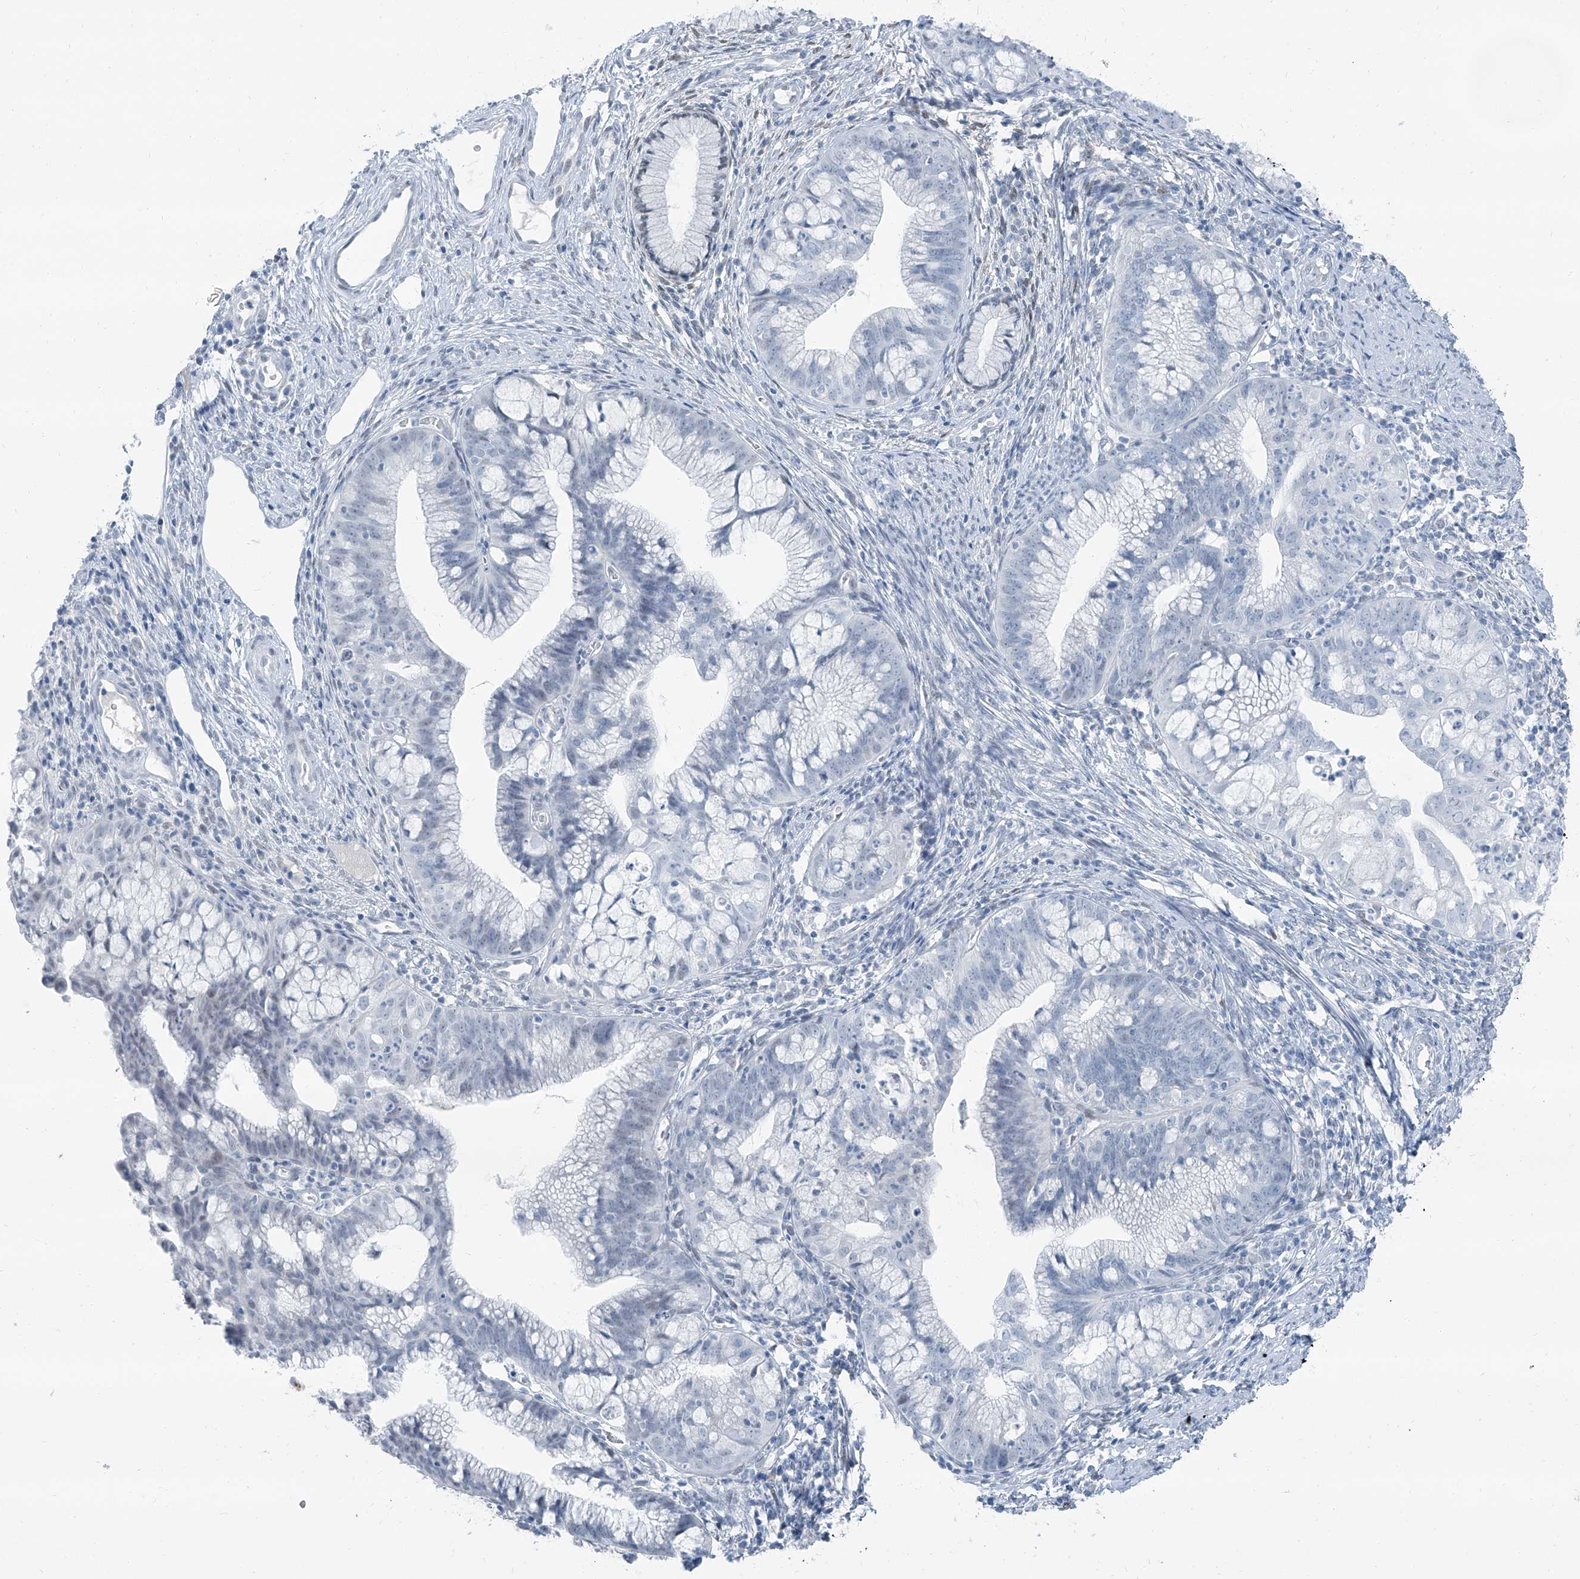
{"staining": {"intensity": "negative", "quantity": "none", "location": "none"}, "tissue": "cervical cancer", "cell_type": "Tumor cells", "image_type": "cancer", "snomed": [{"axis": "morphology", "description": "Adenocarcinoma, NOS"}, {"axis": "topography", "description": "Cervix"}], "caption": "Adenocarcinoma (cervical) stained for a protein using immunohistochemistry demonstrates no positivity tumor cells.", "gene": "RGN", "patient": {"sex": "female", "age": 36}}